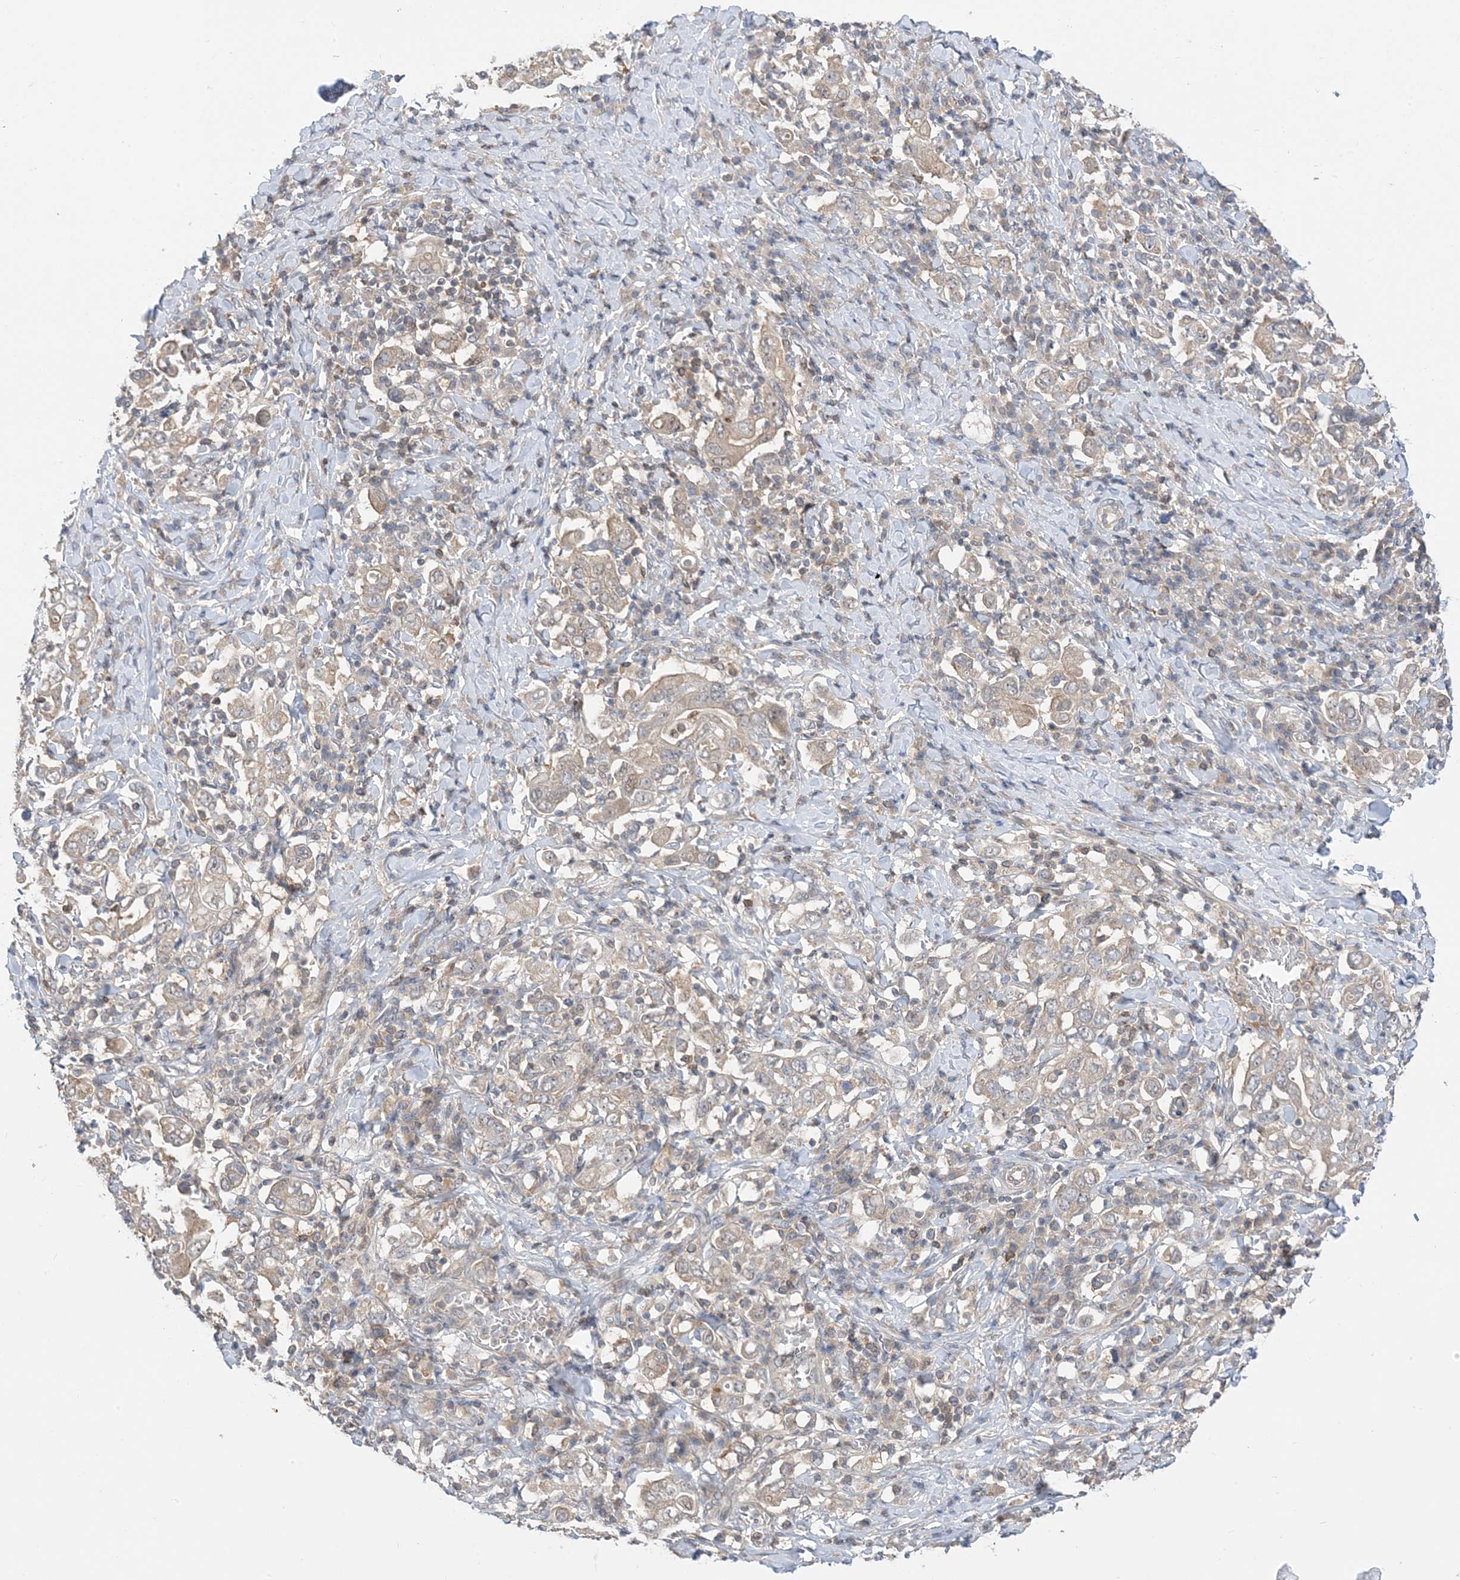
{"staining": {"intensity": "weak", "quantity": ">75%", "location": "cytoplasmic/membranous"}, "tissue": "stomach cancer", "cell_type": "Tumor cells", "image_type": "cancer", "snomed": [{"axis": "morphology", "description": "Adenocarcinoma, NOS"}, {"axis": "topography", "description": "Stomach, upper"}], "caption": "Stomach adenocarcinoma stained for a protein (brown) displays weak cytoplasmic/membranous positive positivity in approximately >75% of tumor cells.", "gene": "WDR26", "patient": {"sex": "male", "age": 62}}